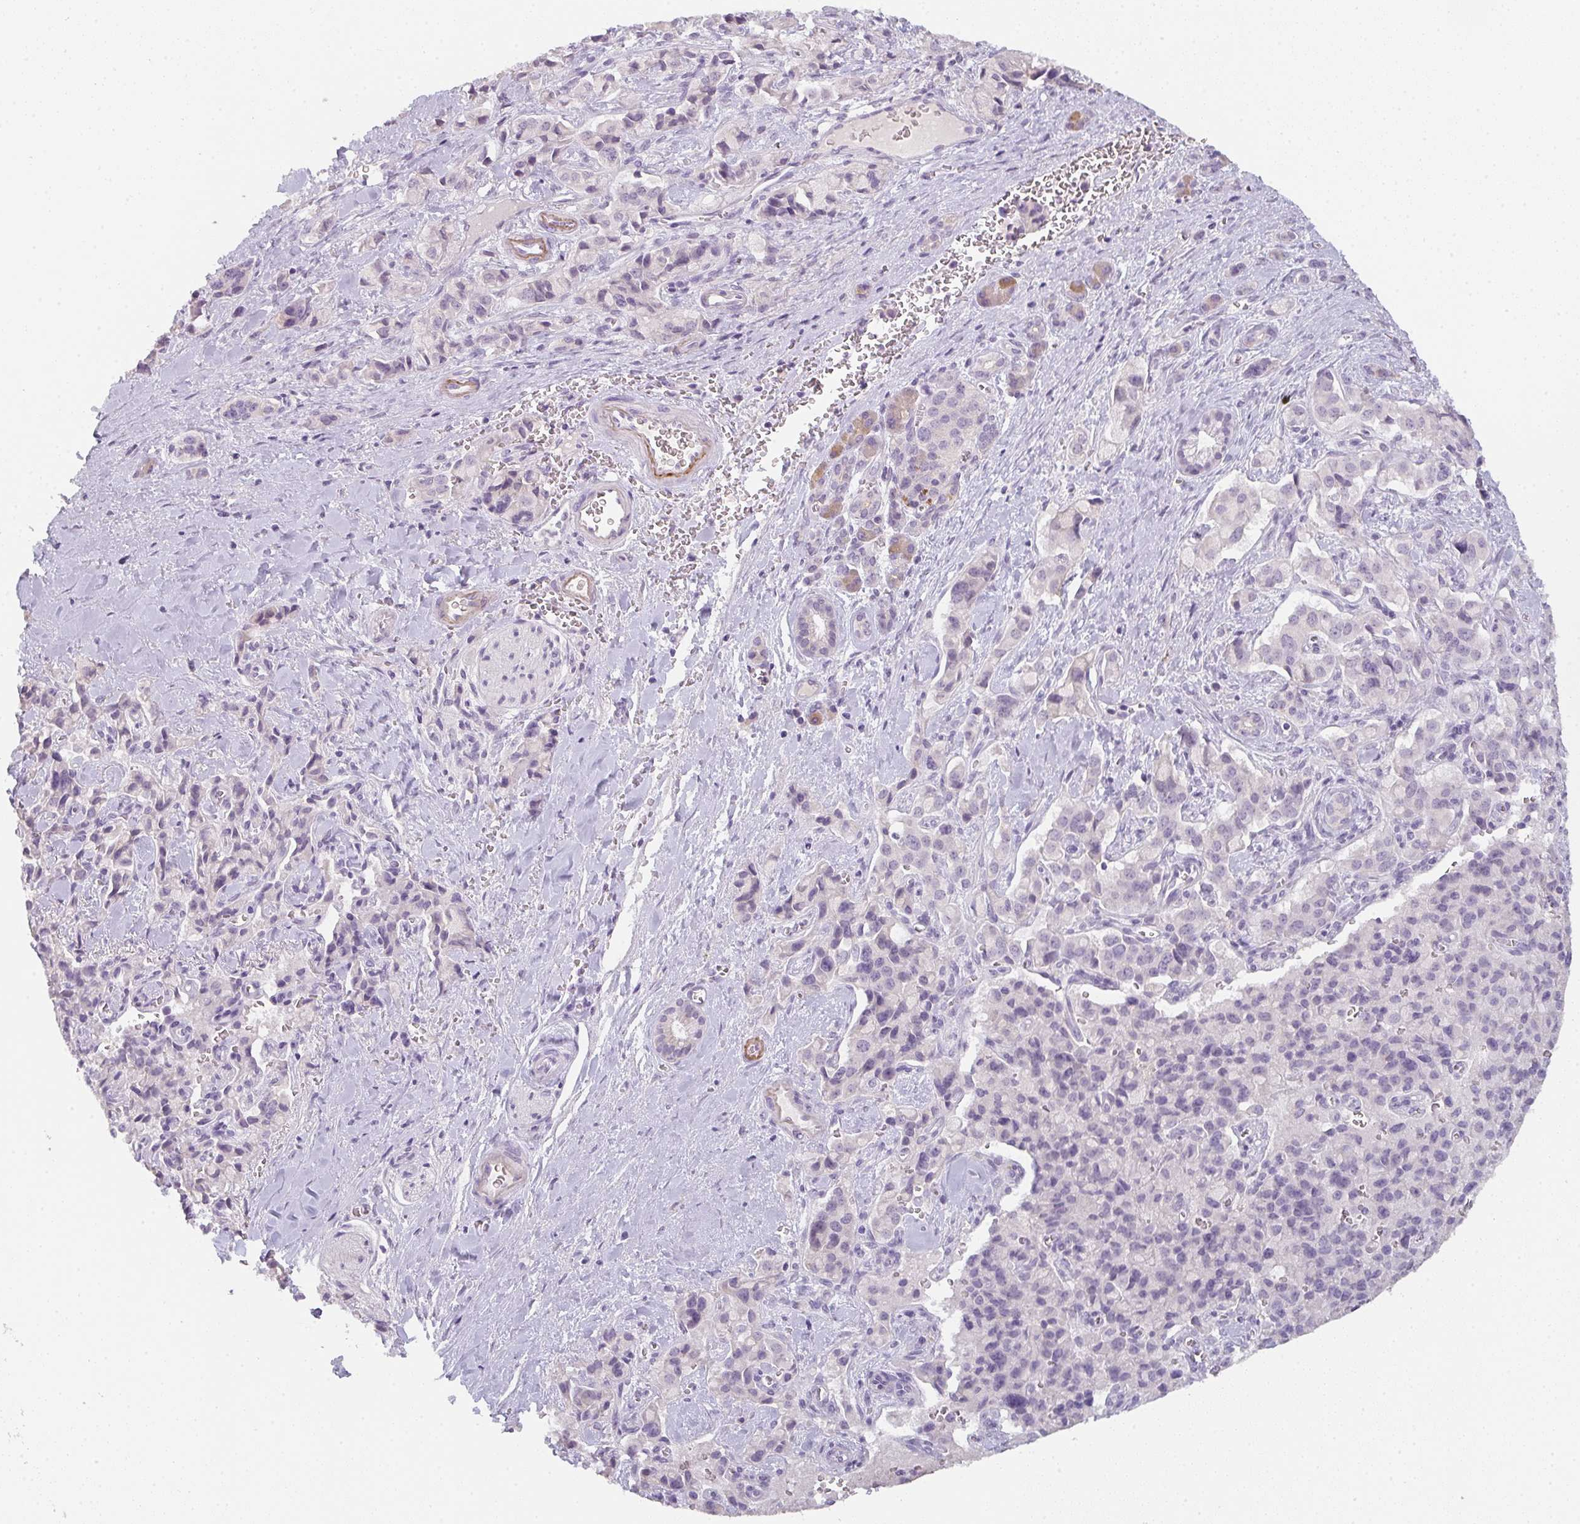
{"staining": {"intensity": "negative", "quantity": "none", "location": "none"}, "tissue": "pancreatic cancer", "cell_type": "Tumor cells", "image_type": "cancer", "snomed": [{"axis": "morphology", "description": "Adenocarcinoma, NOS"}, {"axis": "topography", "description": "Pancreas"}], "caption": "Immunohistochemistry (IHC) micrograph of human pancreatic cancer (adenocarcinoma) stained for a protein (brown), which shows no expression in tumor cells. The staining is performed using DAB (3,3'-diaminobenzidine) brown chromogen with nuclei counter-stained in using hematoxylin.", "gene": "C1QTNF8", "patient": {"sex": "male", "age": 65}}